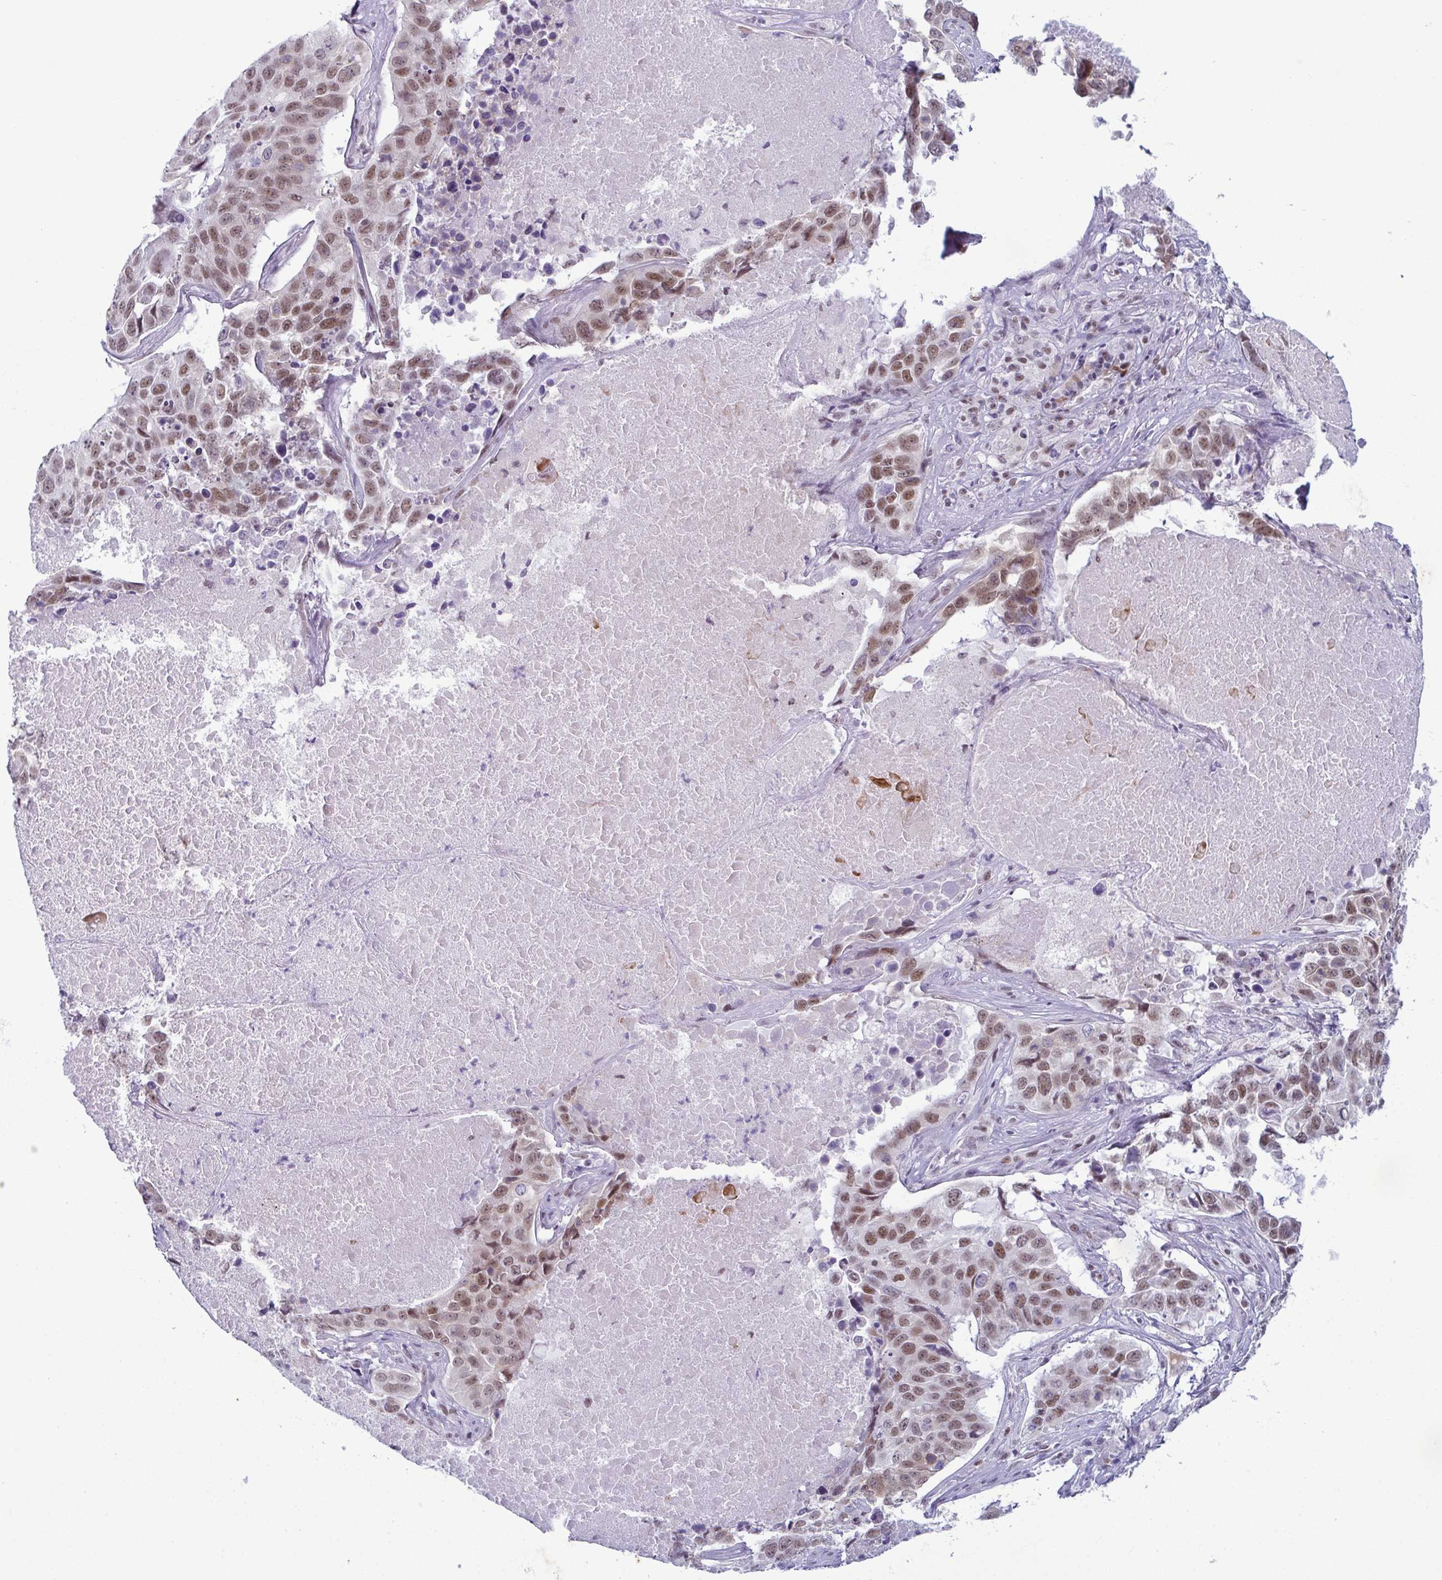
{"staining": {"intensity": "moderate", "quantity": ">75%", "location": "nuclear"}, "tissue": "lung cancer", "cell_type": "Tumor cells", "image_type": "cancer", "snomed": [{"axis": "morphology", "description": "Normal tissue, NOS"}, {"axis": "morphology", "description": "Squamous cell carcinoma, NOS"}, {"axis": "topography", "description": "Bronchus"}, {"axis": "topography", "description": "Lung"}], "caption": "Tumor cells reveal medium levels of moderate nuclear staining in approximately >75% of cells in lung squamous cell carcinoma.", "gene": "RBM7", "patient": {"sex": "male", "age": 64}}